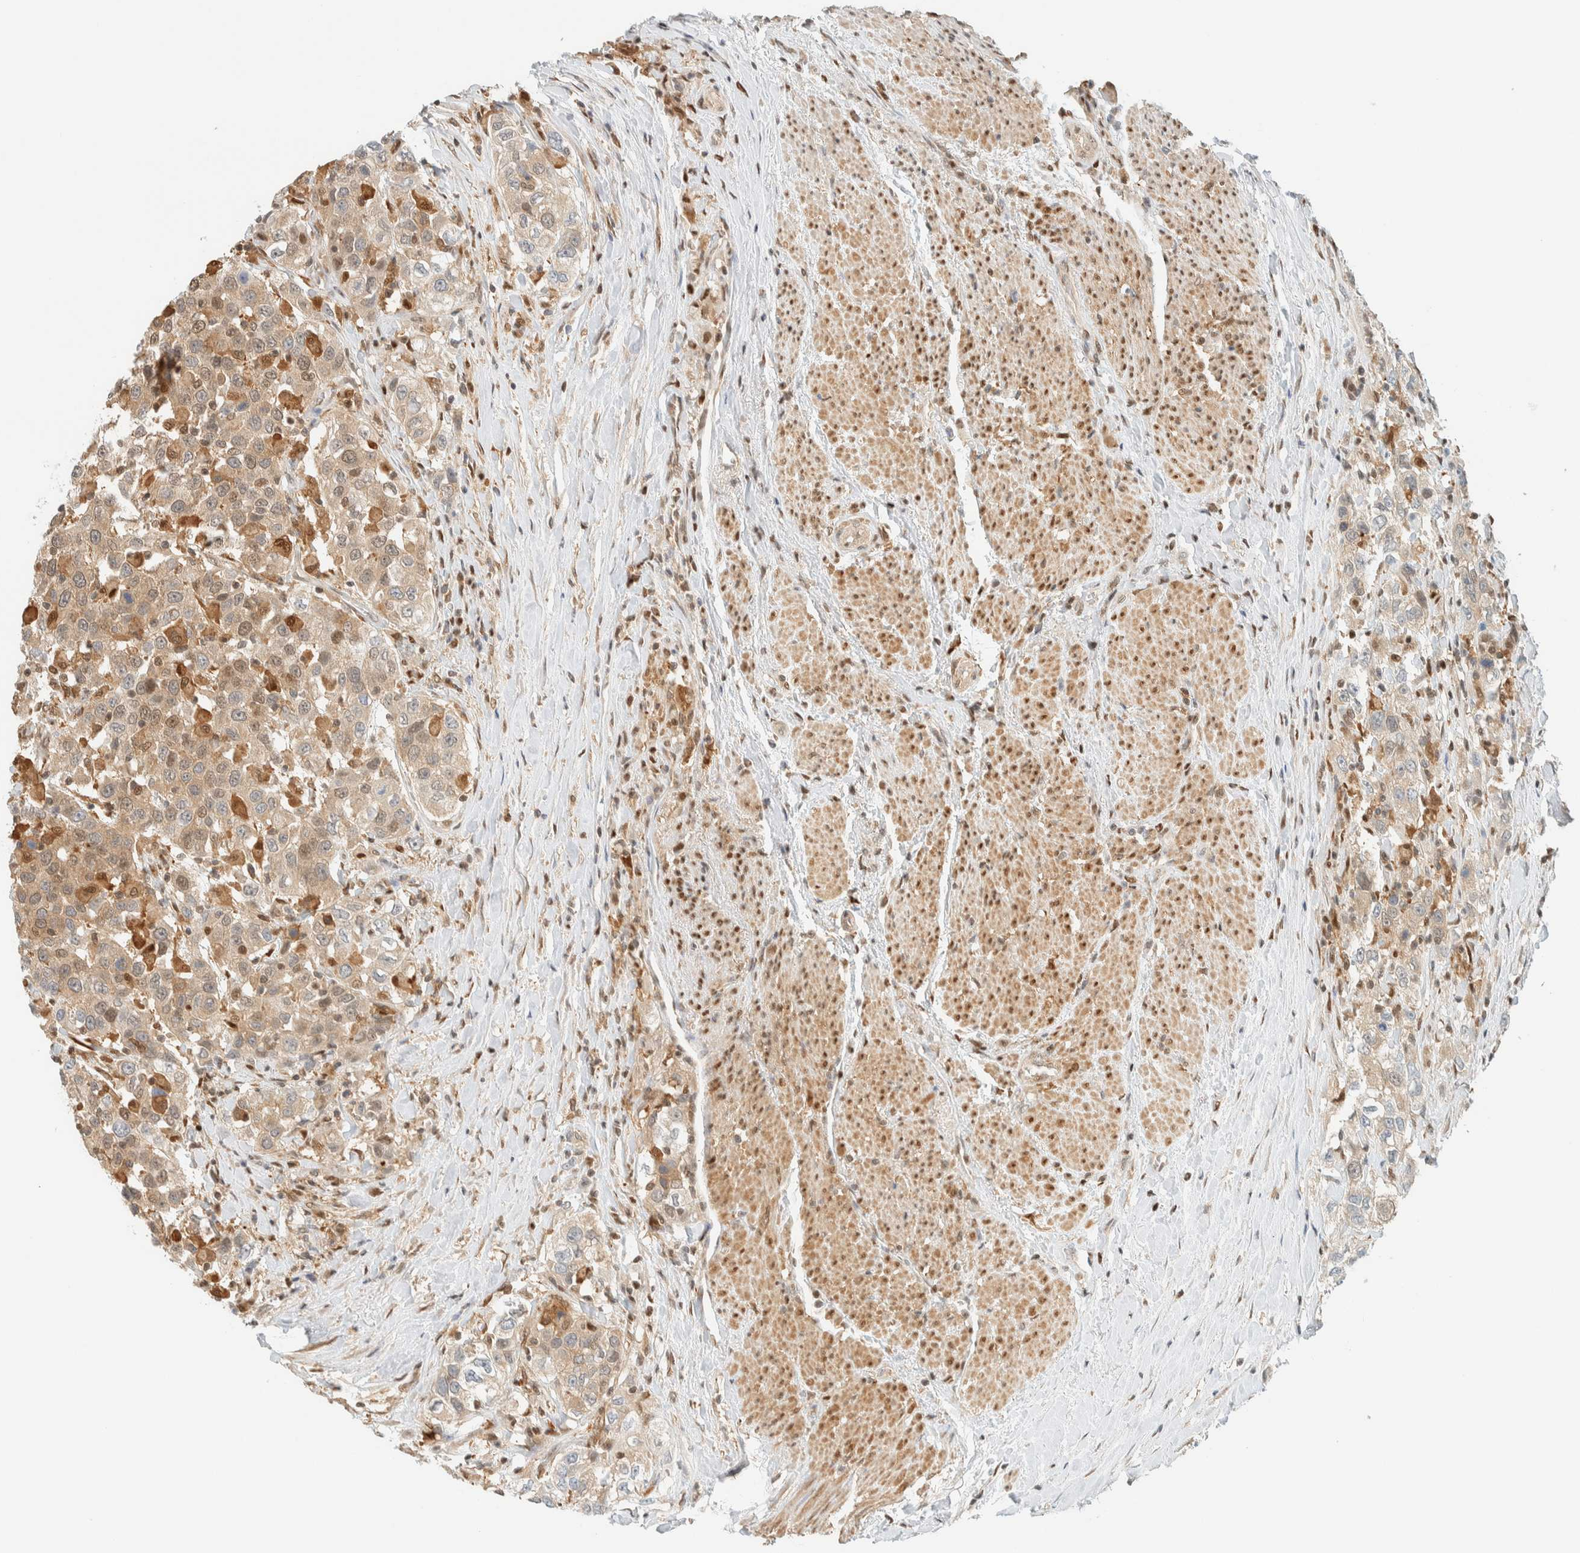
{"staining": {"intensity": "weak", "quantity": ">75%", "location": "cytoplasmic/membranous"}, "tissue": "urothelial cancer", "cell_type": "Tumor cells", "image_type": "cancer", "snomed": [{"axis": "morphology", "description": "Urothelial carcinoma, High grade"}, {"axis": "topography", "description": "Urinary bladder"}], "caption": "A histopathology image of human urothelial cancer stained for a protein reveals weak cytoplasmic/membranous brown staining in tumor cells.", "gene": "ZBTB37", "patient": {"sex": "female", "age": 80}}